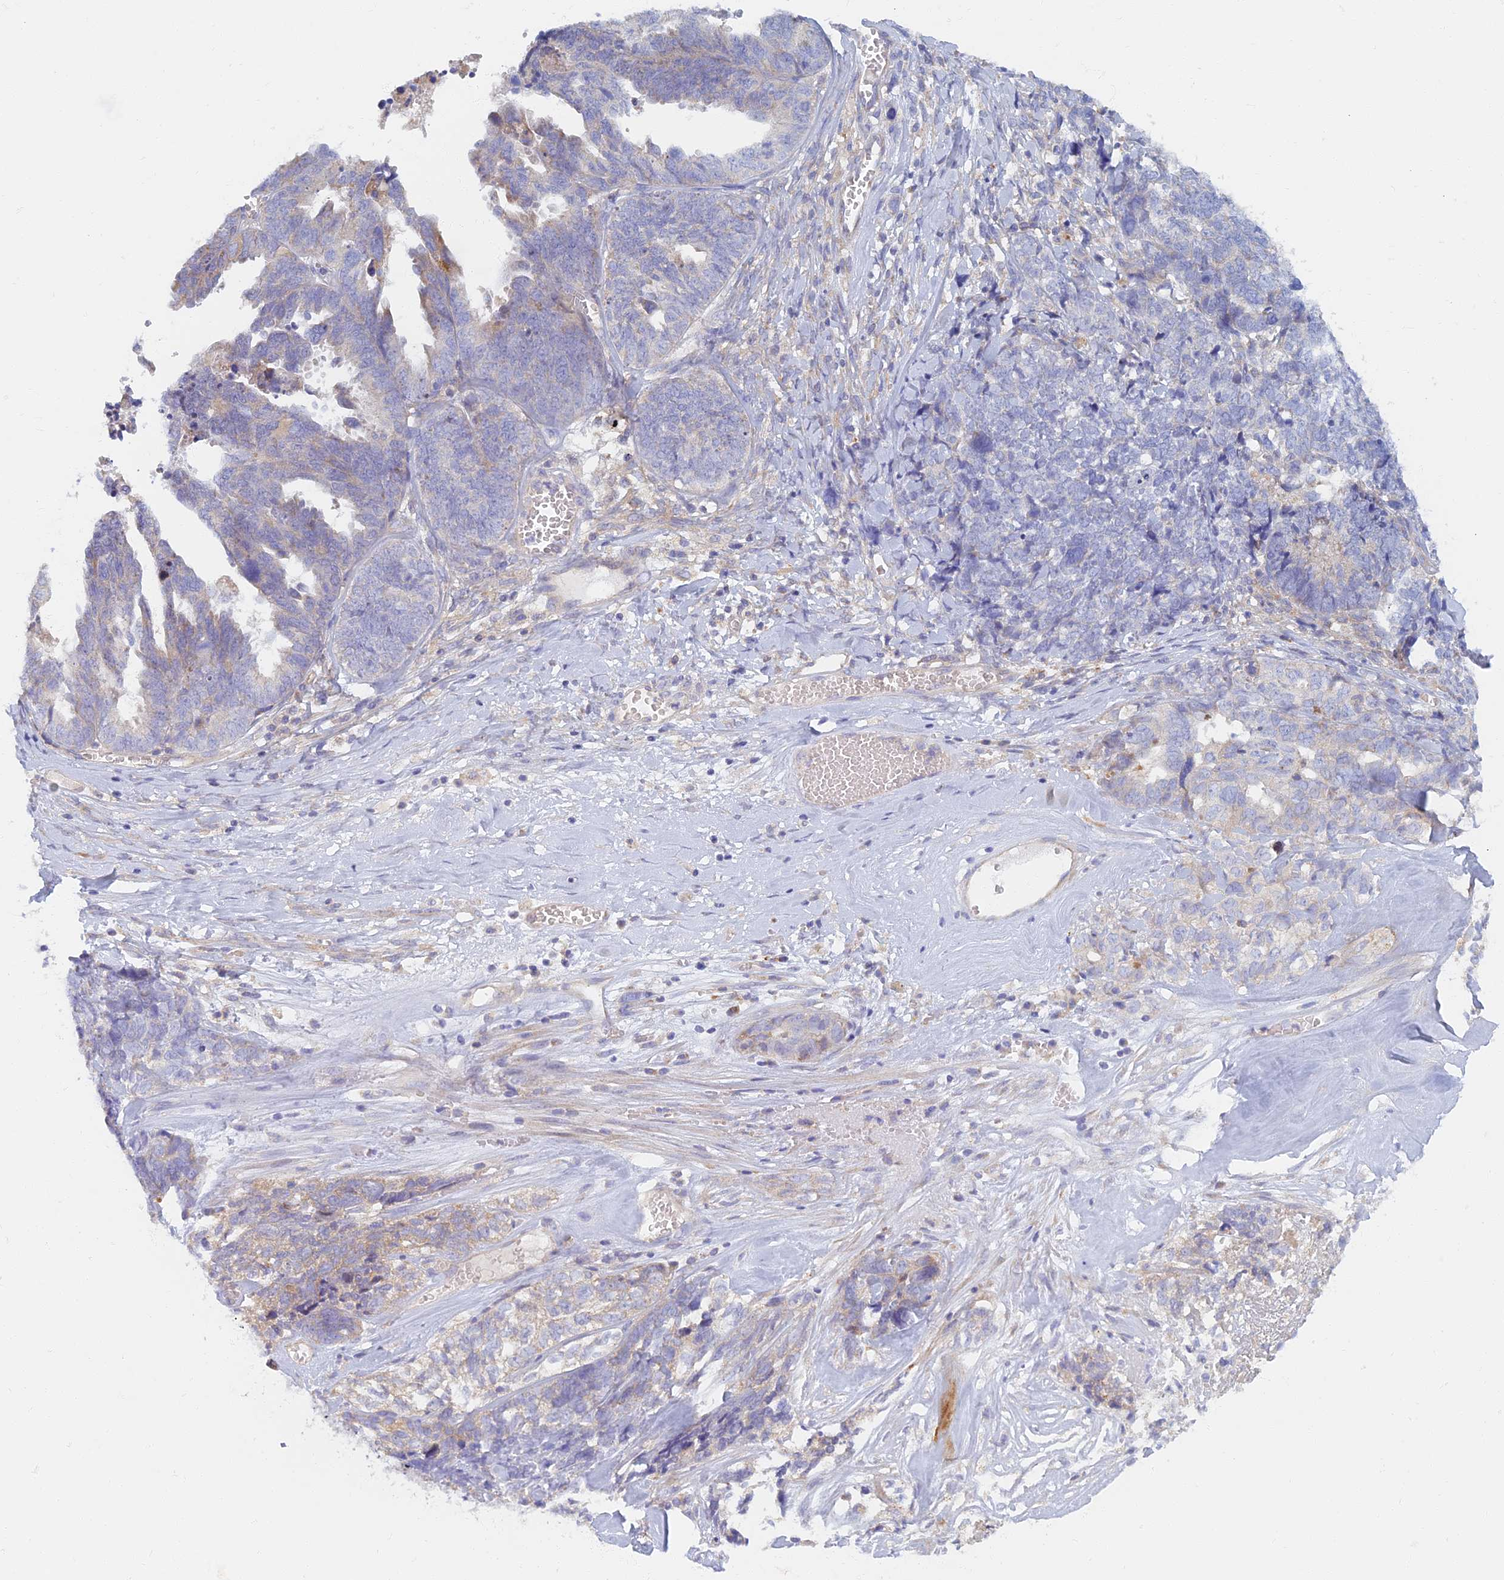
{"staining": {"intensity": "negative", "quantity": "none", "location": "none"}, "tissue": "ovarian cancer", "cell_type": "Tumor cells", "image_type": "cancer", "snomed": [{"axis": "morphology", "description": "Cystadenocarcinoma, serous, NOS"}, {"axis": "topography", "description": "Ovary"}], "caption": "IHC histopathology image of neoplastic tissue: human ovarian cancer stained with DAB displays no significant protein expression in tumor cells.", "gene": "TMEM44", "patient": {"sex": "female", "age": 79}}